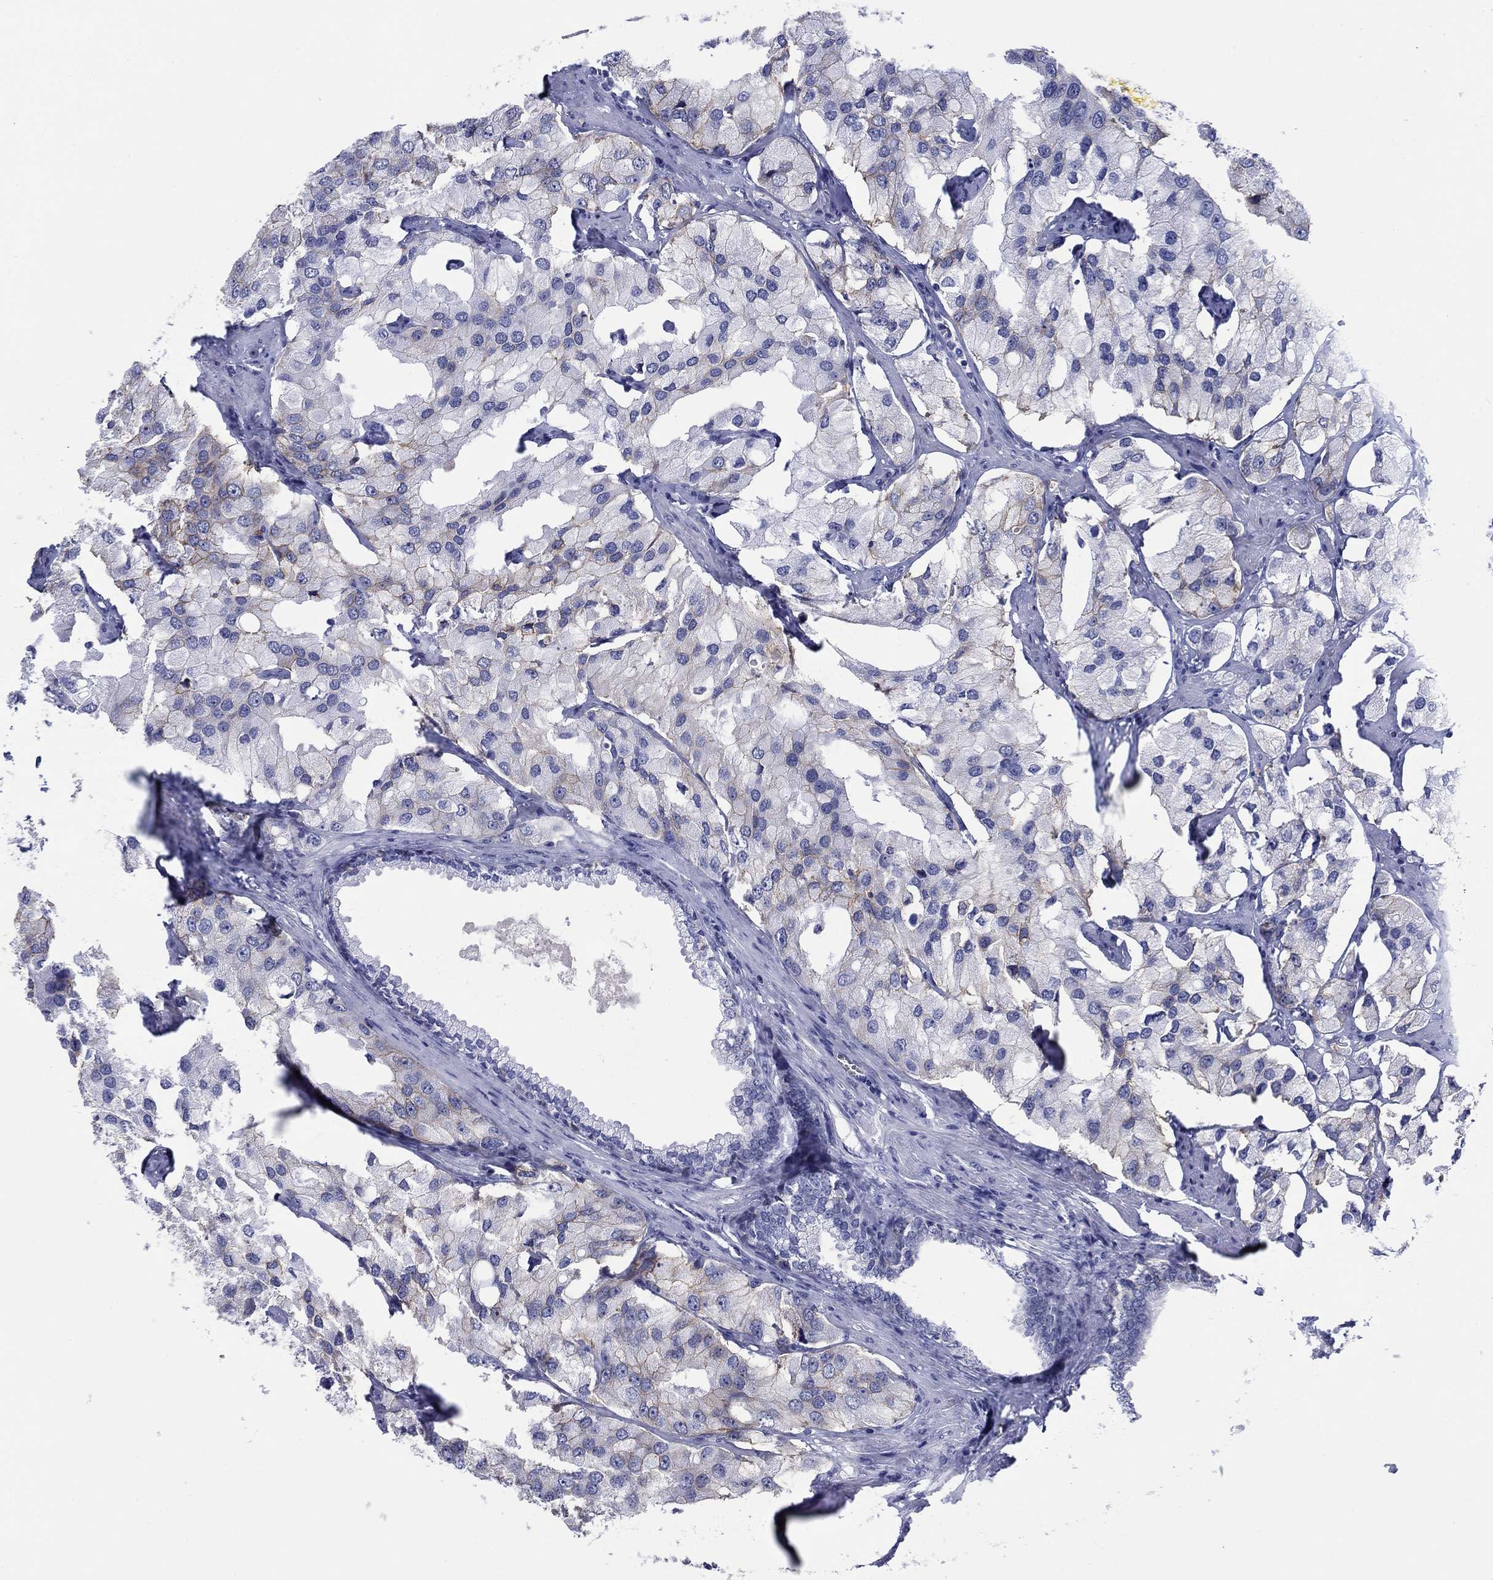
{"staining": {"intensity": "moderate", "quantity": "<25%", "location": "cytoplasmic/membranous"}, "tissue": "prostate cancer", "cell_type": "Tumor cells", "image_type": "cancer", "snomed": [{"axis": "morphology", "description": "Adenocarcinoma, NOS"}, {"axis": "topography", "description": "Prostate and seminal vesicle, NOS"}, {"axis": "topography", "description": "Prostate"}], "caption": "This is an image of immunohistochemistry (IHC) staining of prostate cancer (adenocarcinoma), which shows moderate staining in the cytoplasmic/membranous of tumor cells.", "gene": "ATP1B1", "patient": {"sex": "male", "age": 64}}